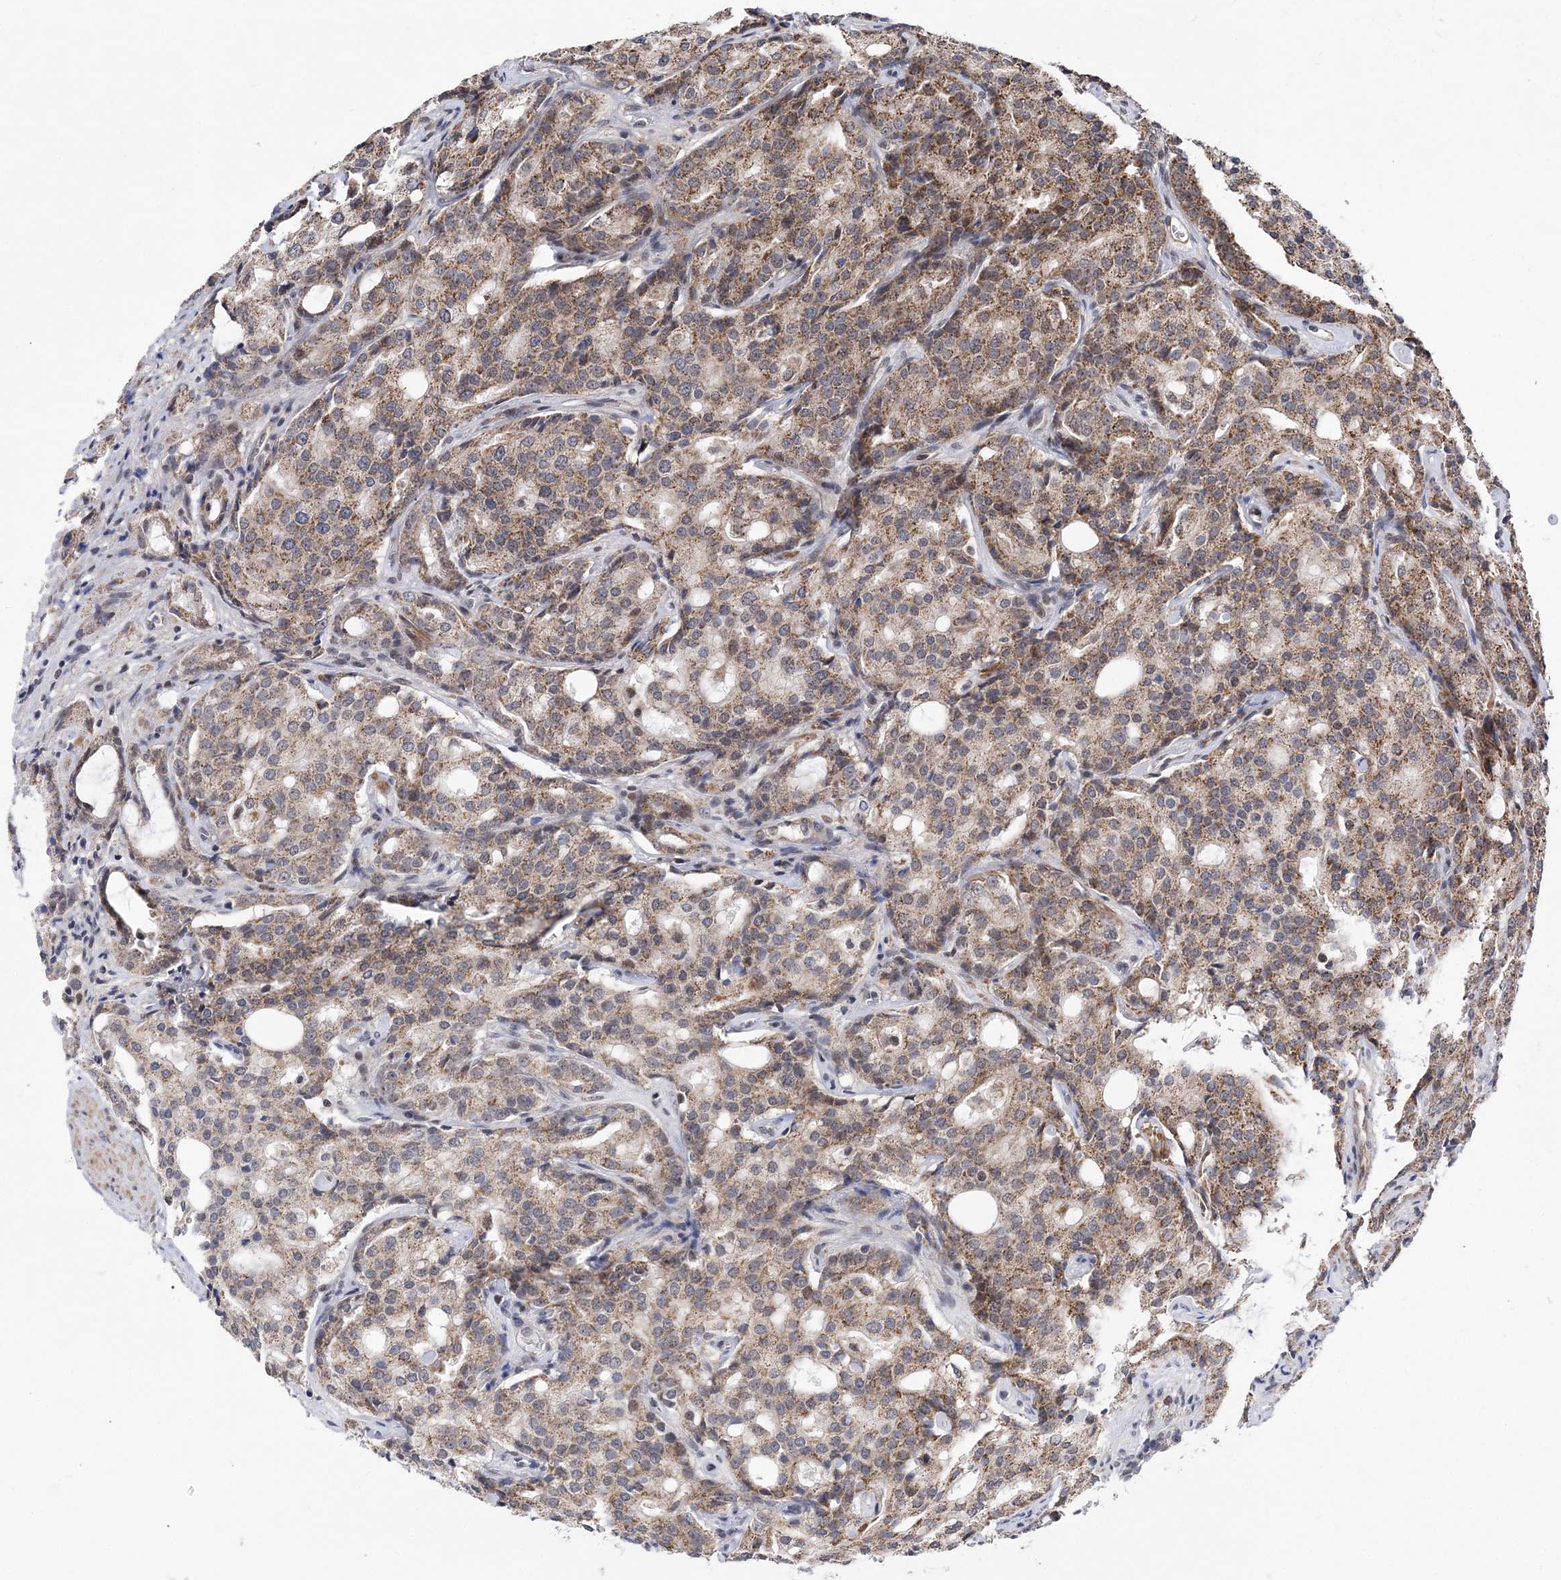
{"staining": {"intensity": "moderate", "quantity": ">75%", "location": "cytoplasmic/membranous"}, "tissue": "prostate cancer", "cell_type": "Tumor cells", "image_type": "cancer", "snomed": [{"axis": "morphology", "description": "Adenocarcinoma, High grade"}, {"axis": "topography", "description": "Prostate"}], "caption": "Prostate cancer tissue reveals moderate cytoplasmic/membranous expression in about >75% of tumor cells", "gene": "BOD1L1", "patient": {"sex": "male", "age": 72}}